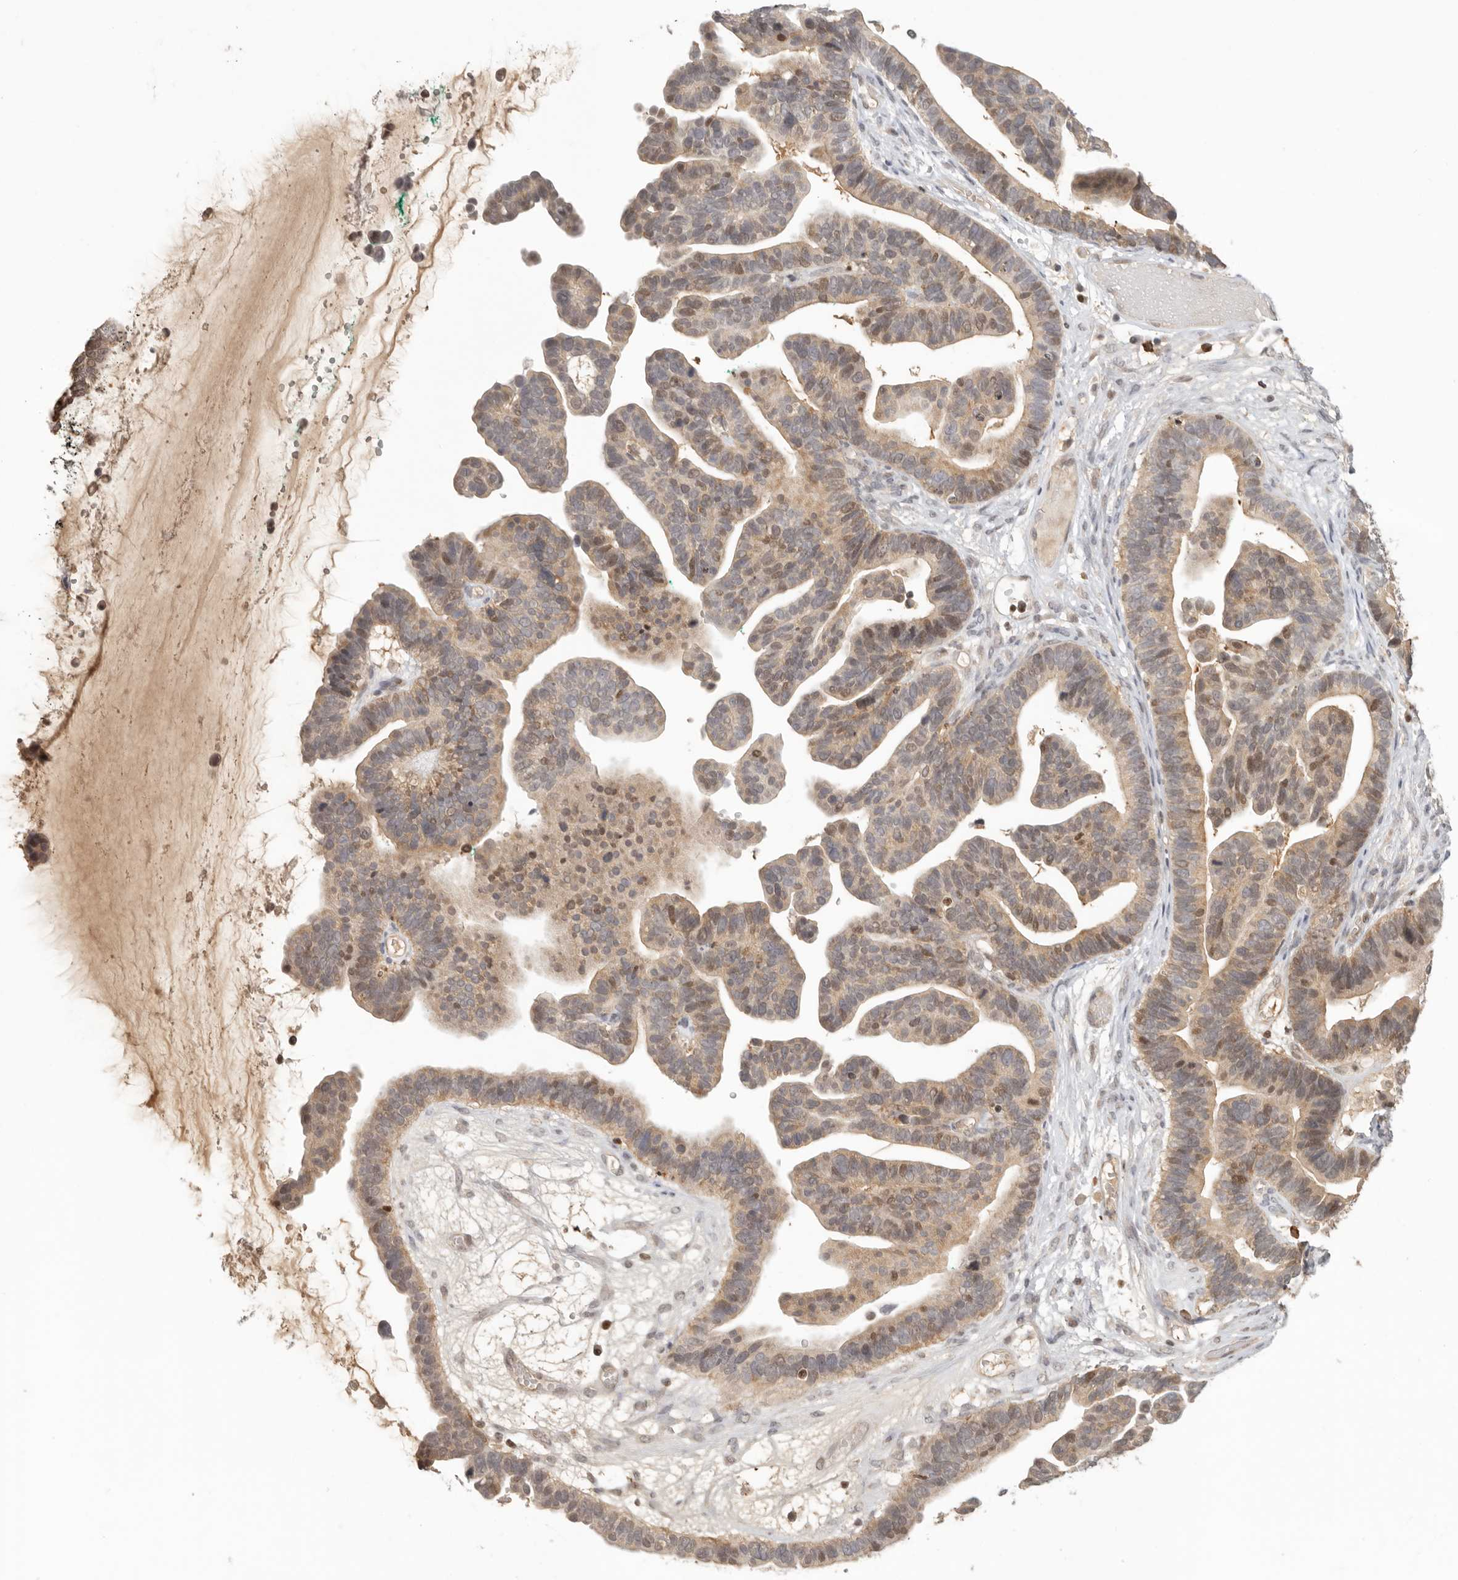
{"staining": {"intensity": "weak", "quantity": "25%-75%", "location": "cytoplasmic/membranous,nuclear"}, "tissue": "ovarian cancer", "cell_type": "Tumor cells", "image_type": "cancer", "snomed": [{"axis": "morphology", "description": "Cystadenocarcinoma, serous, NOS"}, {"axis": "topography", "description": "Ovary"}], "caption": "Ovarian serous cystadenocarcinoma stained with DAB (3,3'-diaminobenzidine) immunohistochemistry displays low levels of weak cytoplasmic/membranous and nuclear expression in about 25%-75% of tumor cells.", "gene": "PSMA5", "patient": {"sex": "female", "age": 56}}